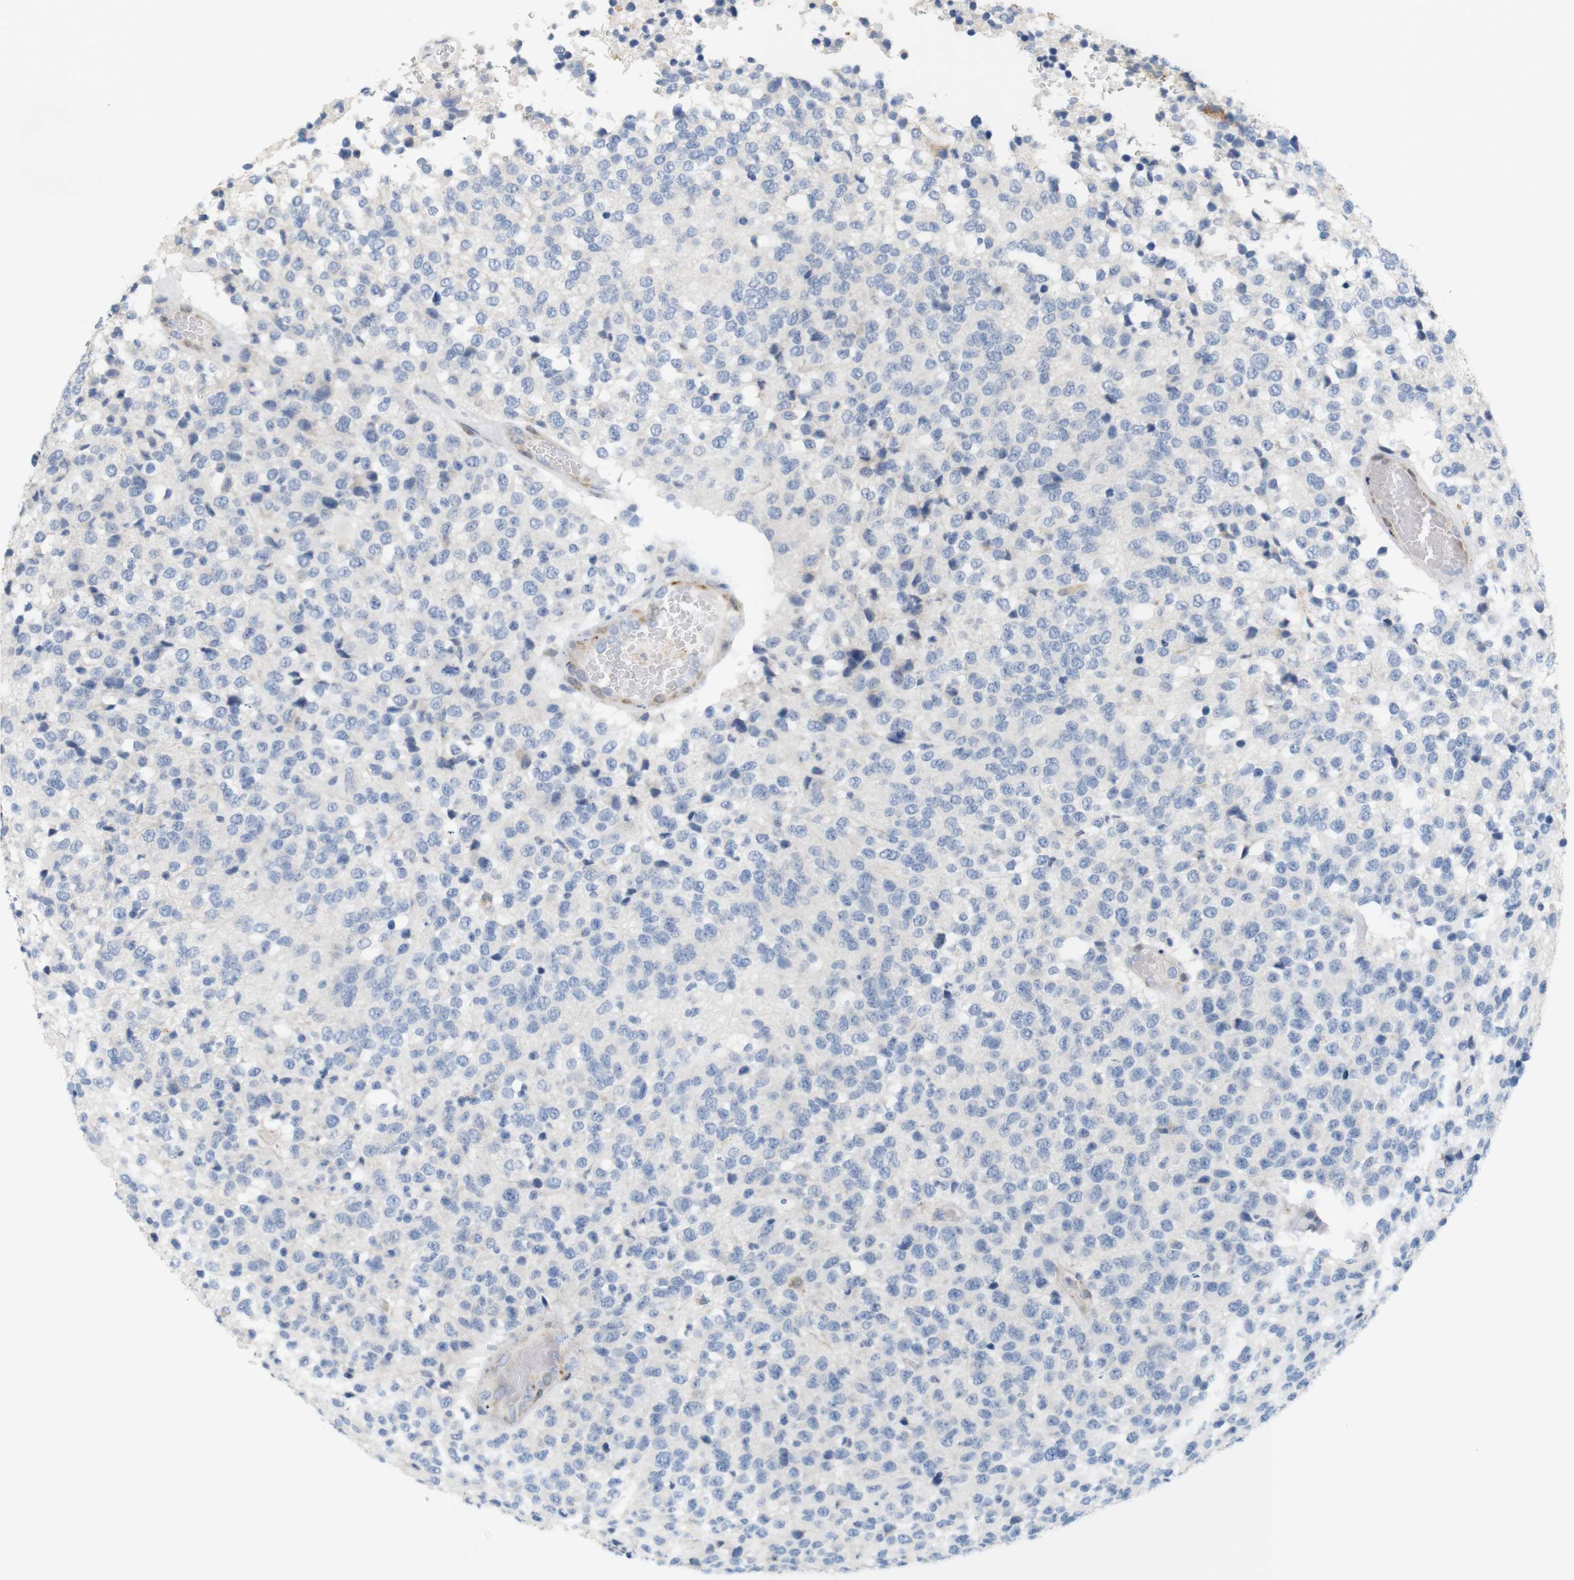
{"staining": {"intensity": "negative", "quantity": "none", "location": "none"}, "tissue": "glioma", "cell_type": "Tumor cells", "image_type": "cancer", "snomed": [{"axis": "morphology", "description": "Glioma, malignant, High grade"}, {"axis": "topography", "description": "pancreas cauda"}], "caption": "This micrograph is of glioma stained with immunohistochemistry (IHC) to label a protein in brown with the nuclei are counter-stained blue. There is no staining in tumor cells.", "gene": "ITPR1", "patient": {"sex": "male", "age": 60}}